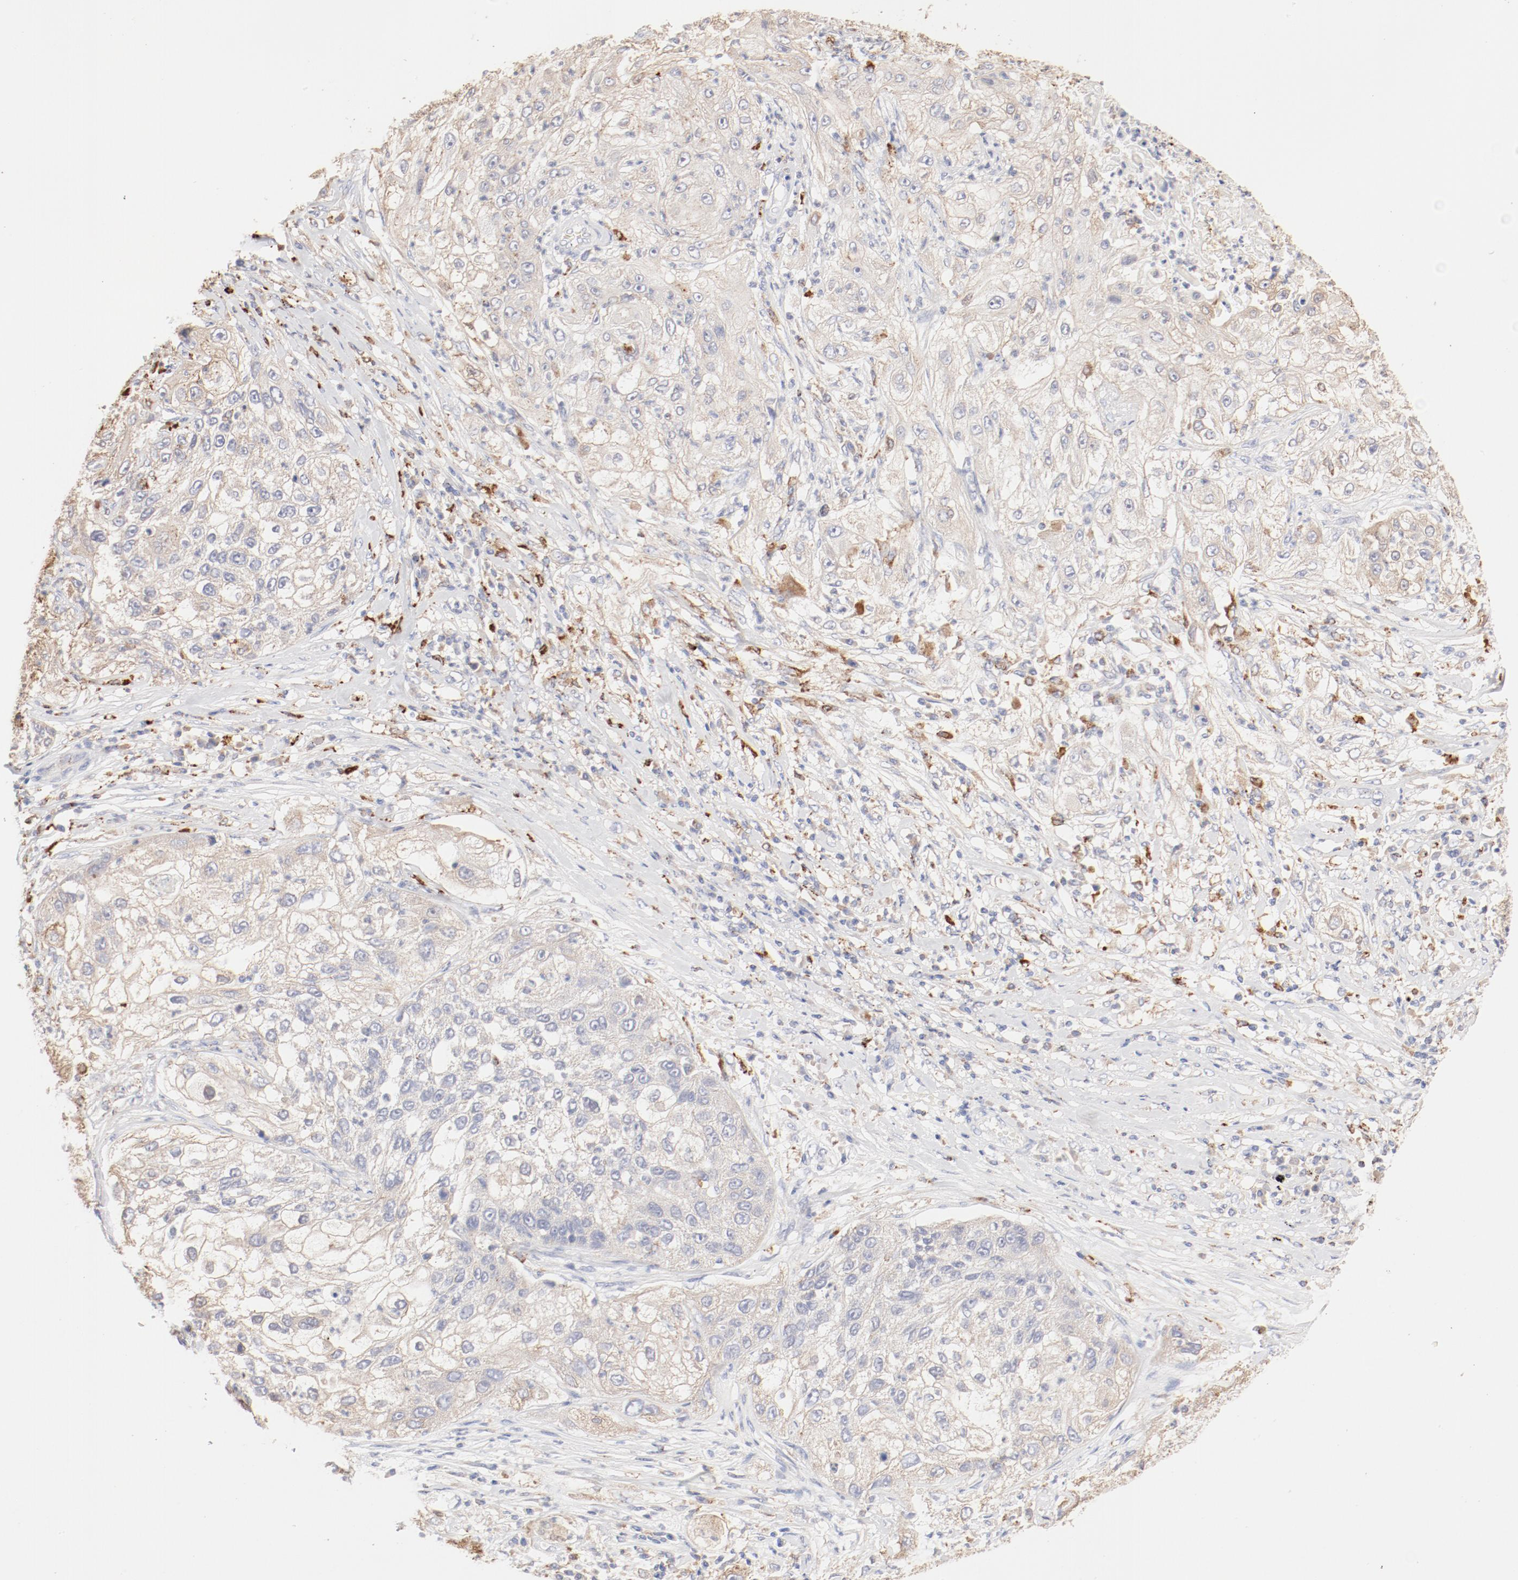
{"staining": {"intensity": "weak", "quantity": "25%-75%", "location": "cytoplasmic/membranous"}, "tissue": "lung cancer", "cell_type": "Tumor cells", "image_type": "cancer", "snomed": [{"axis": "morphology", "description": "Inflammation, NOS"}, {"axis": "morphology", "description": "Squamous cell carcinoma, NOS"}, {"axis": "topography", "description": "Lymph node"}, {"axis": "topography", "description": "Soft tissue"}, {"axis": "topography", "description": "Lung"}], "caption": "About 25%-75% of tumor cells in lung cancer show weak cytoplasmic/membranous protein positivity as visualized by brown immunohistochemical staining.", "gene": "CTSH", "patient": {"sex": "male", "age": 66}}